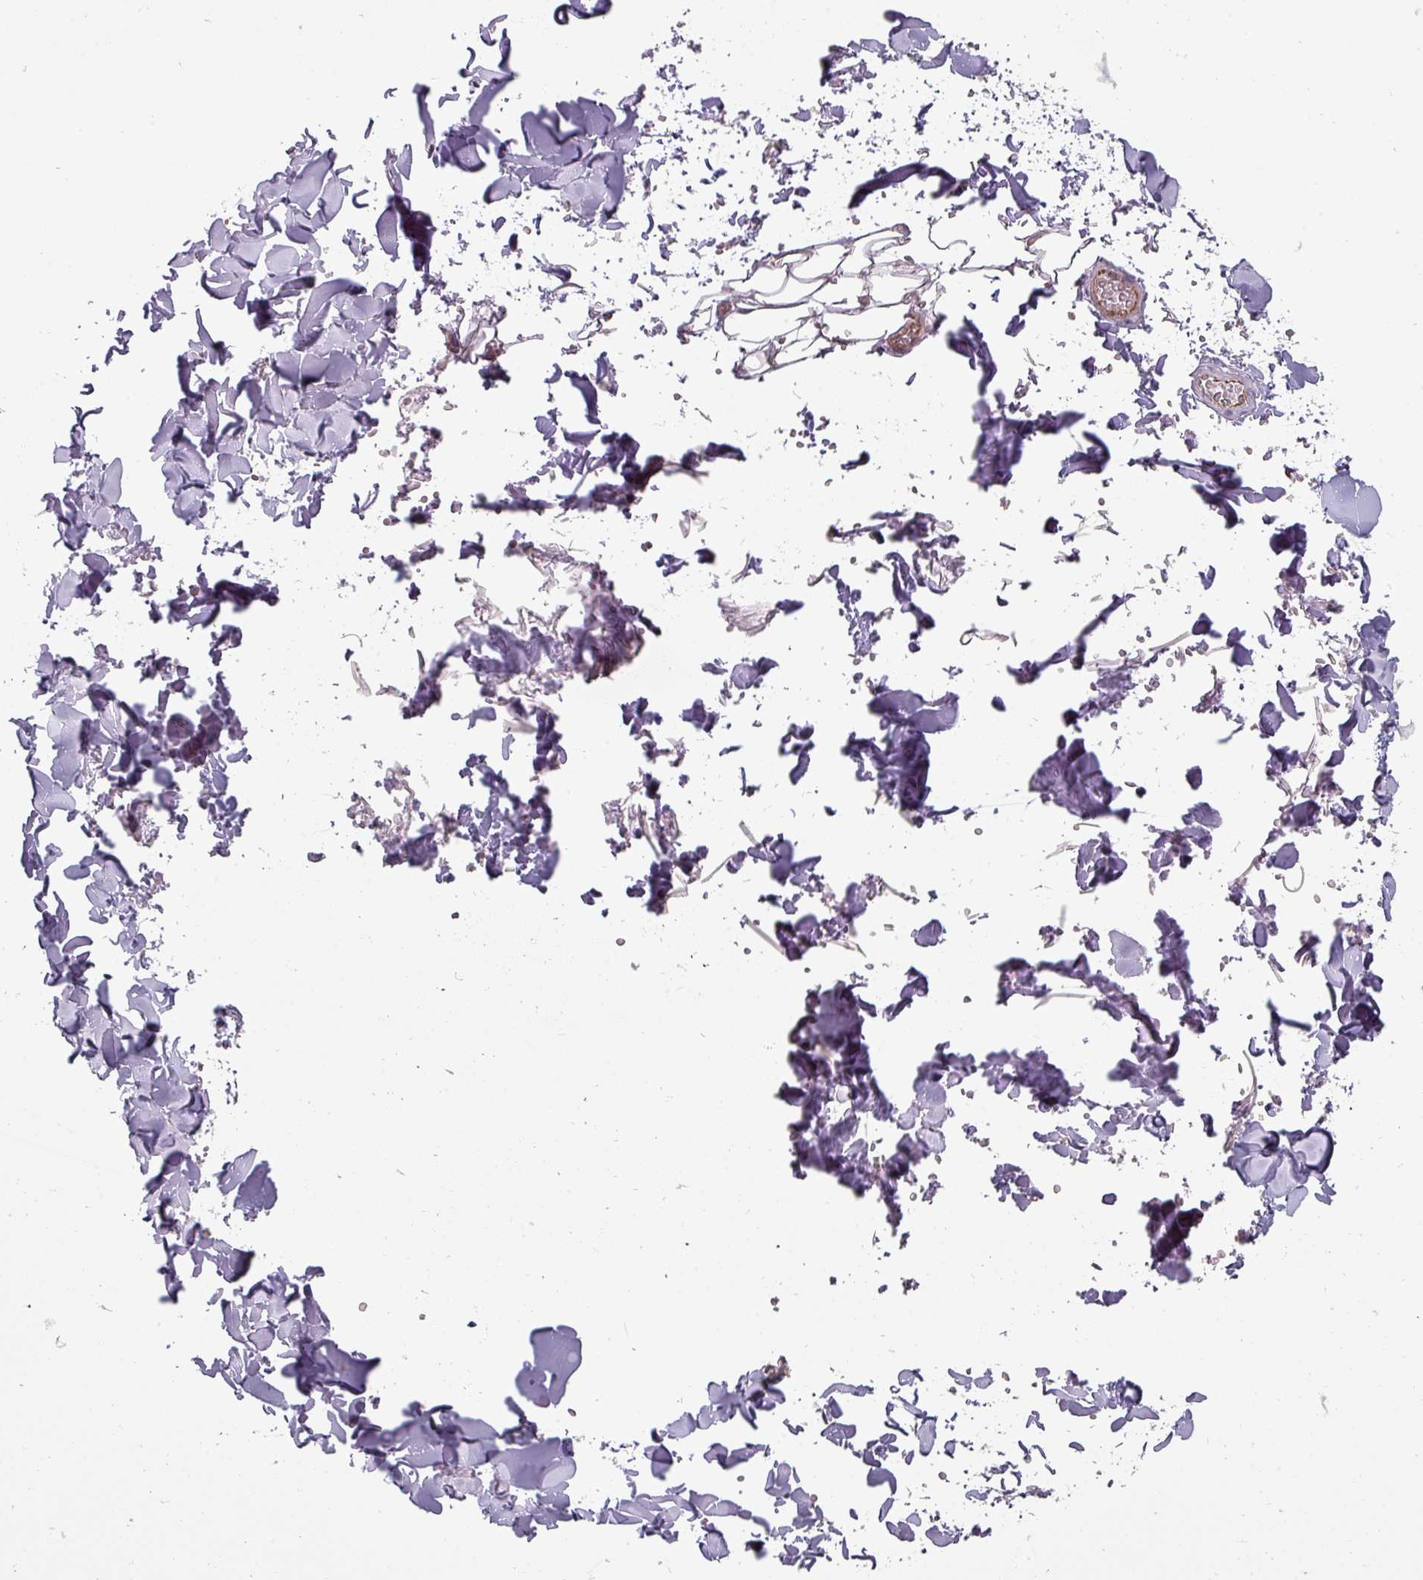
{"staining": {"intensity": "negative", "quantity": "none", "location": "none"}, "tissue": "adipose tissue", "cell_type": "Adipocytes", "image_type": "normal", "snomed": [{"axis": "morphology", "description": "Normal tissue, NOS"}, {"axis": "topography", "description": "Salivary gland"}, {"axis": "topography", "description": "Peripheral nerve tissue"}], "caption": "The micrograph shows no significant positivity in adipocytes of adipose tissue. (Immunohistochemistry (ihc), brightfield microscopy, high magnification).", "gene": "CHRDL1", "patient": {"sex": "male", "age": 38}}